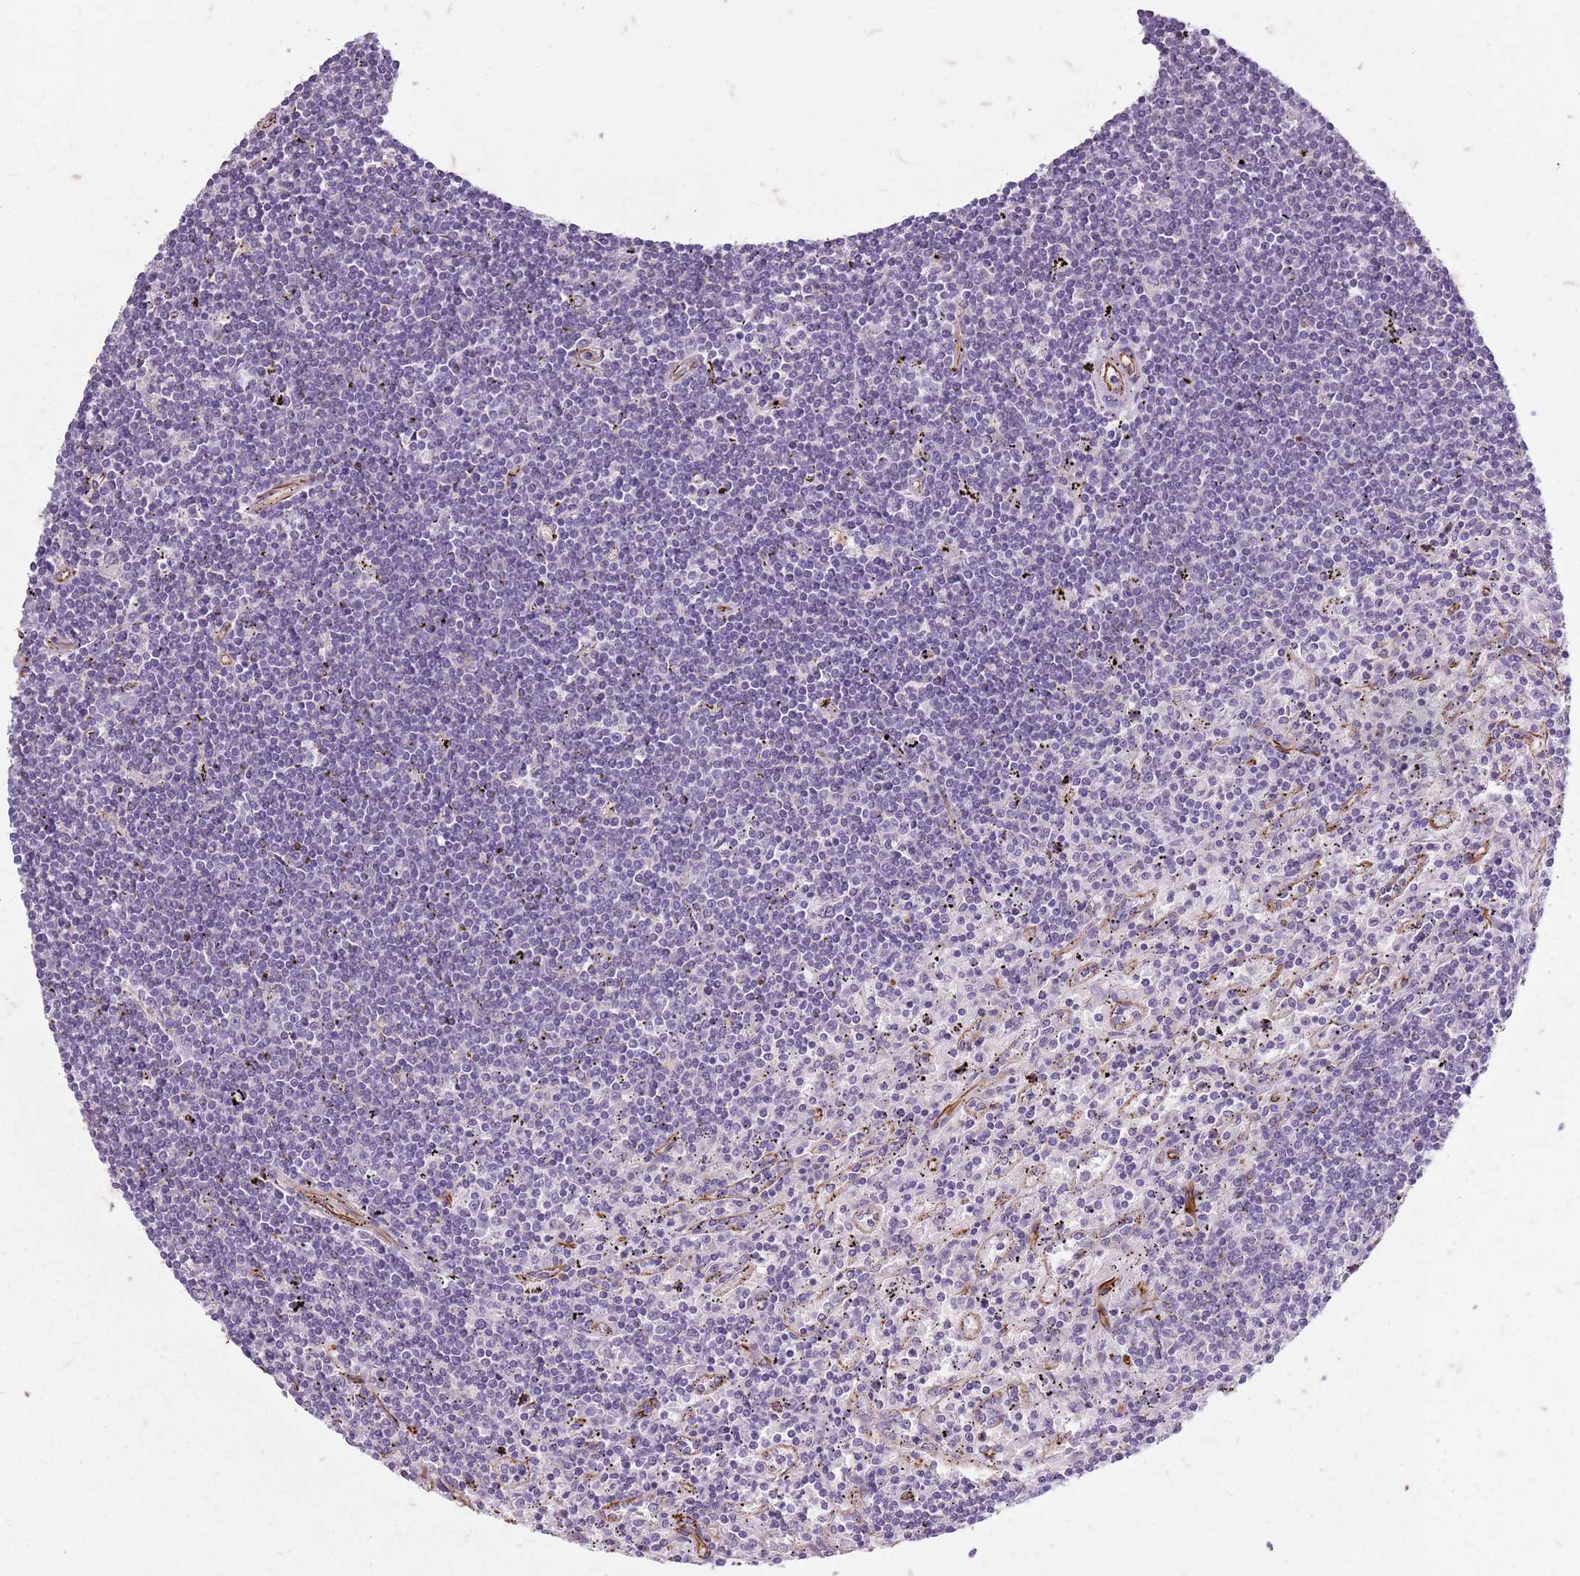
{"staining": {"intensity": "negative", "quantity": "none", "location": "none"}, "tissue": "lymphoma", "cell_type": "Tumor cells", "image_type": "cancer", "snomed": [{"axis": "morphology", "description": "Malignant lymphoma, non-Hodgkin's type, Low grade"}, {"axis": "topography", "description": "Spleen"}], "caption": "DAB (3,3'-diaminobenzidine) immunohistochemical staining of human malignant lymphoma, non-Hodgkin's type (low-grade) displays no significant expression in tumor cells. (Stains: DAB immunohistochemistry (IHC) with hematoxylin counter stain, Microscopy: brightfield microscopy at high magnification).", "gene": "TAS2R38", "patient": {"sex": "male", "age": 76}}